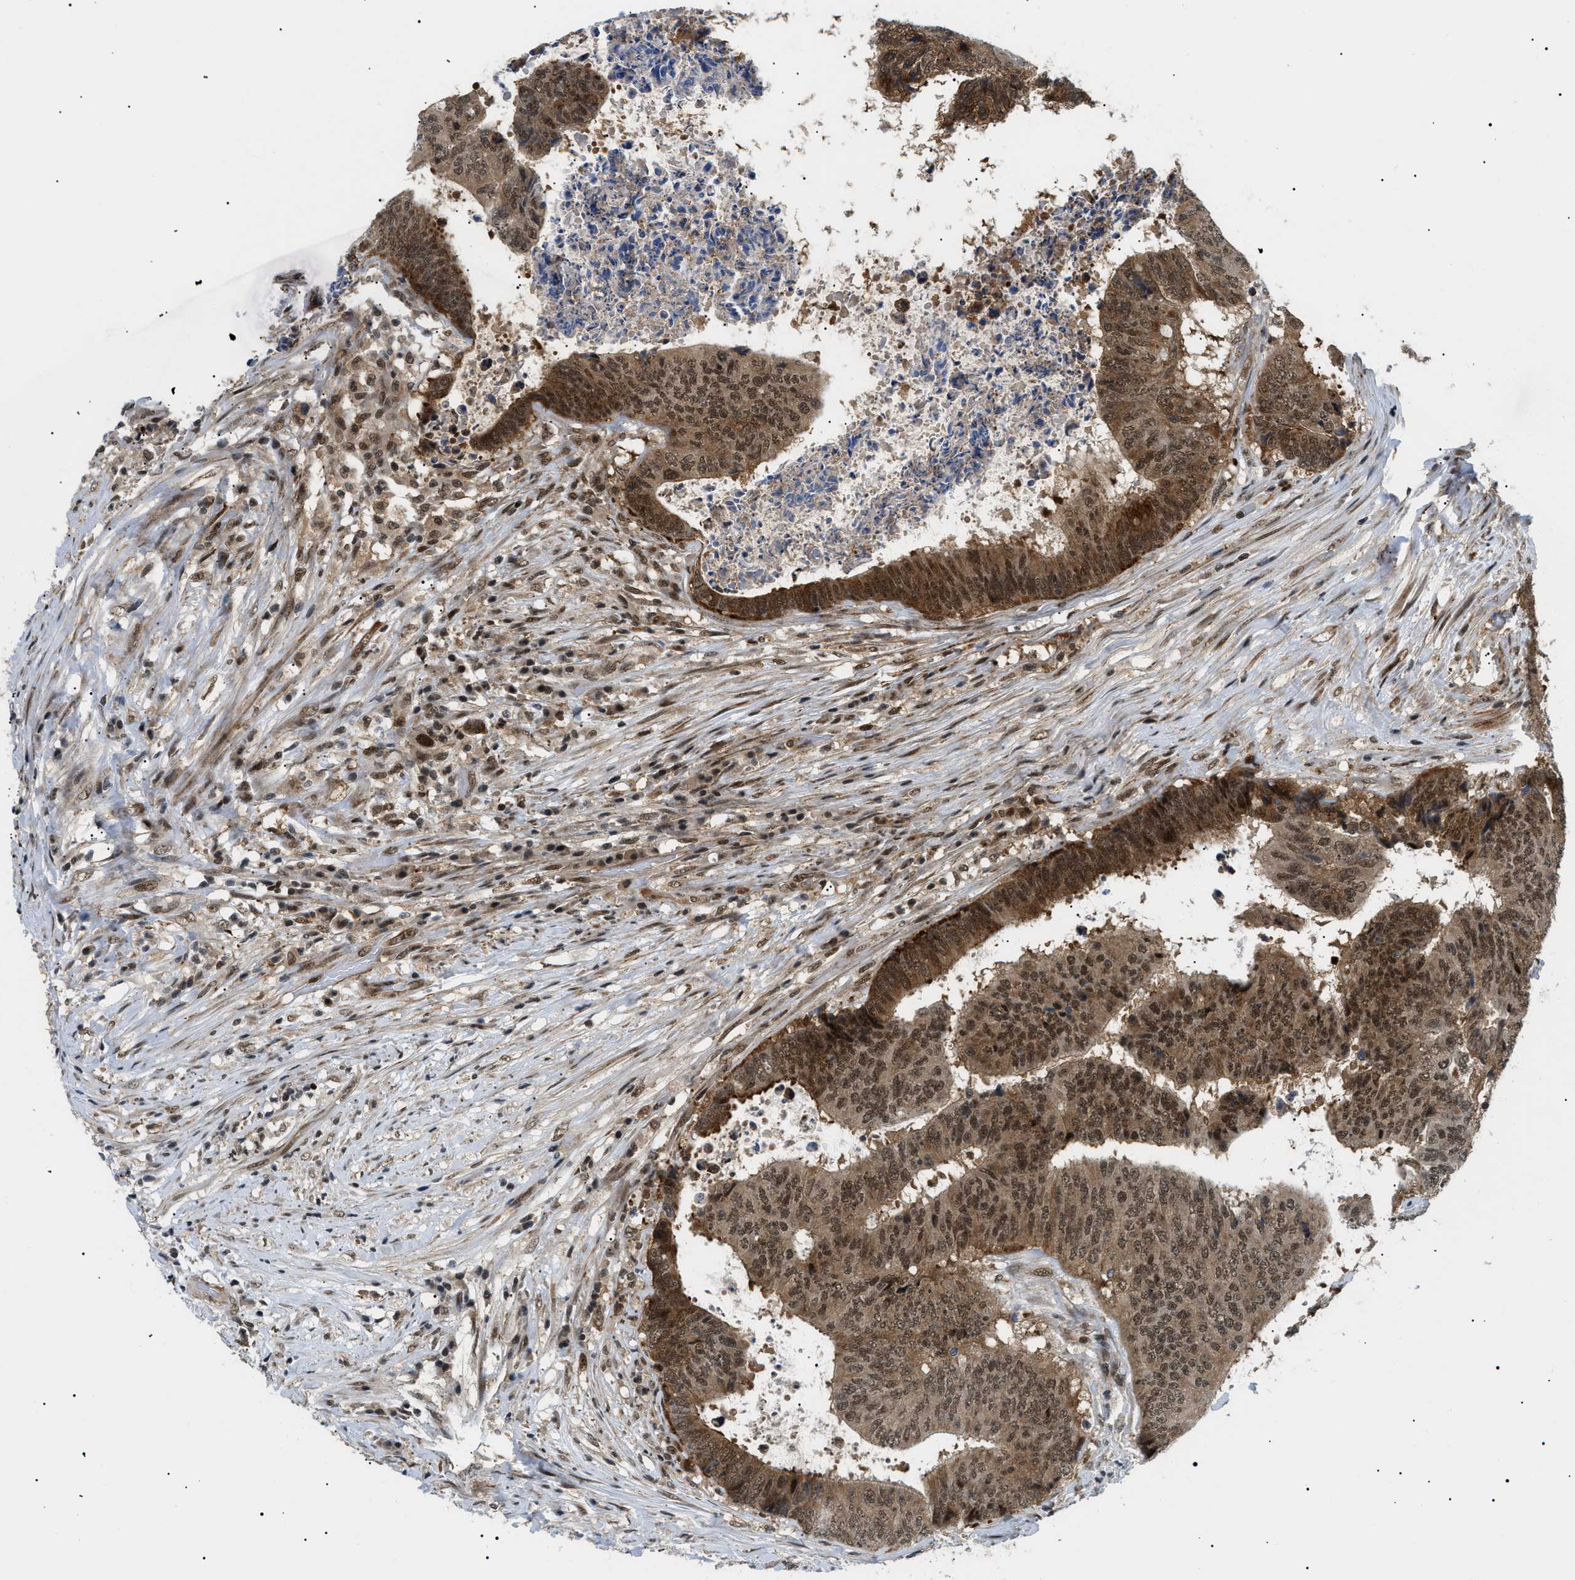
{"staining": {"intensity": "strong", "quantity": ">75%", "location": "cytoplasmic/membranous,nuclear"}, "tissue": "colorectal cancer", "cell_type": "Tumor cells", "image_type": "cancer", "snomed": [{"axis": "morphology", "description": "Adenocarcinoma, NOS"}, {"axis": "topography", "description": "Rectum"}], "caption": "High-power microscopy captured an IHC image of colorectal adenocarcinoma, revealing strong cytoplasmic/membranous and nuclear expression in approximately >75% of tumor cells.", "gene": "RBM15", "patient": {"sex": "male", "age": 72}}